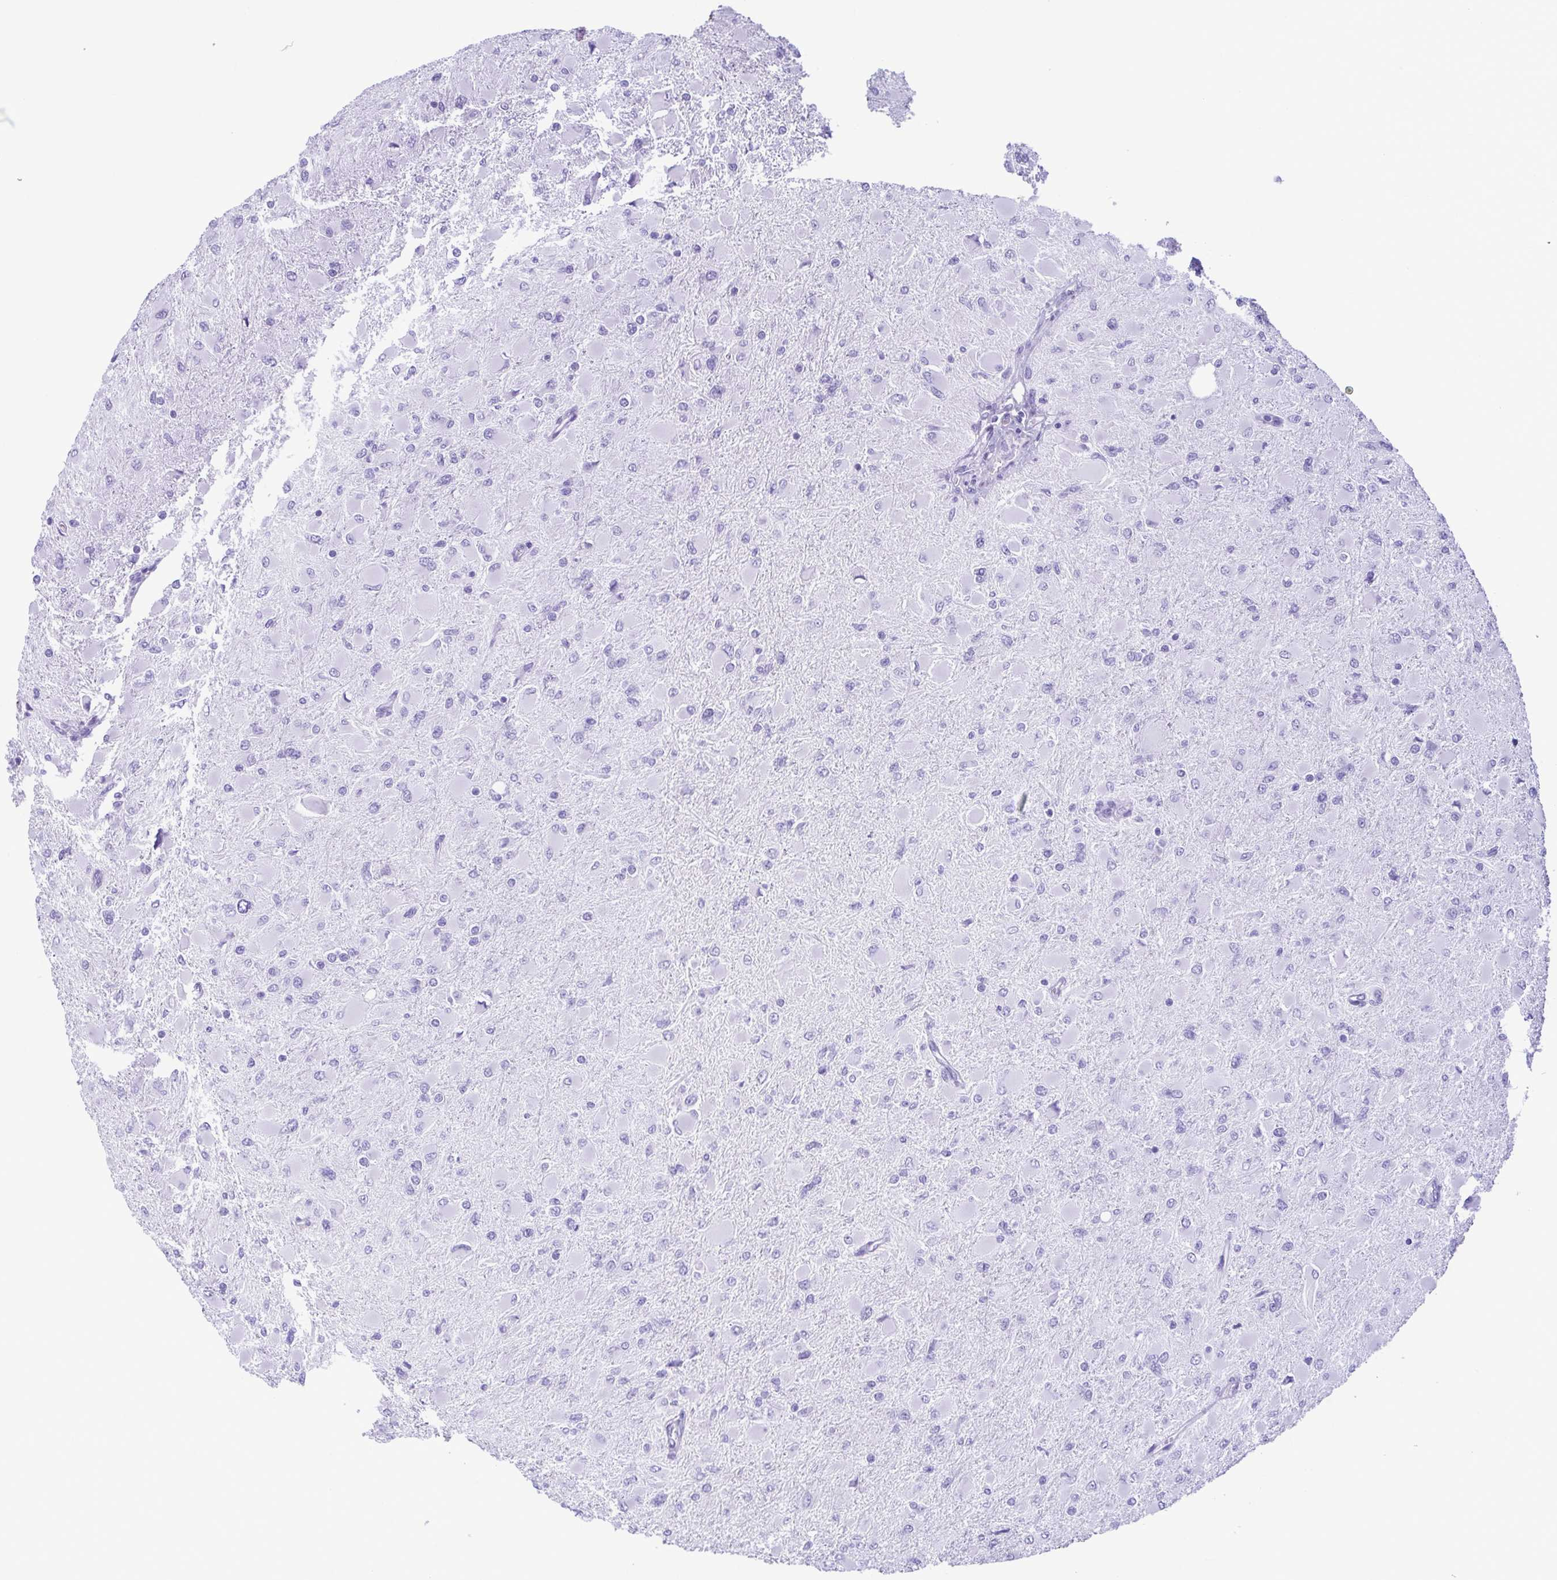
{"staining": {"intensity": "negative", "quantity": "none", "location": "none"}, "tissue": "glioma", "cell_type": "Tumor cells", "image_type": "cancer", "snomed": [{"axis": "morphology", "description": "Glioma, malignant, High grade"}, {"axis": "topography", "description": "Cerebral cortex"}], "caption": "High magnification brightfield microscopy of malignant glioma (high-grade) stained with DAB (brown) and counterstained with hematoxylin (blue): tumor cells show no significant expression.", "gene": "TCEAL3", "patient": {"sex": "female", "age": 36}}